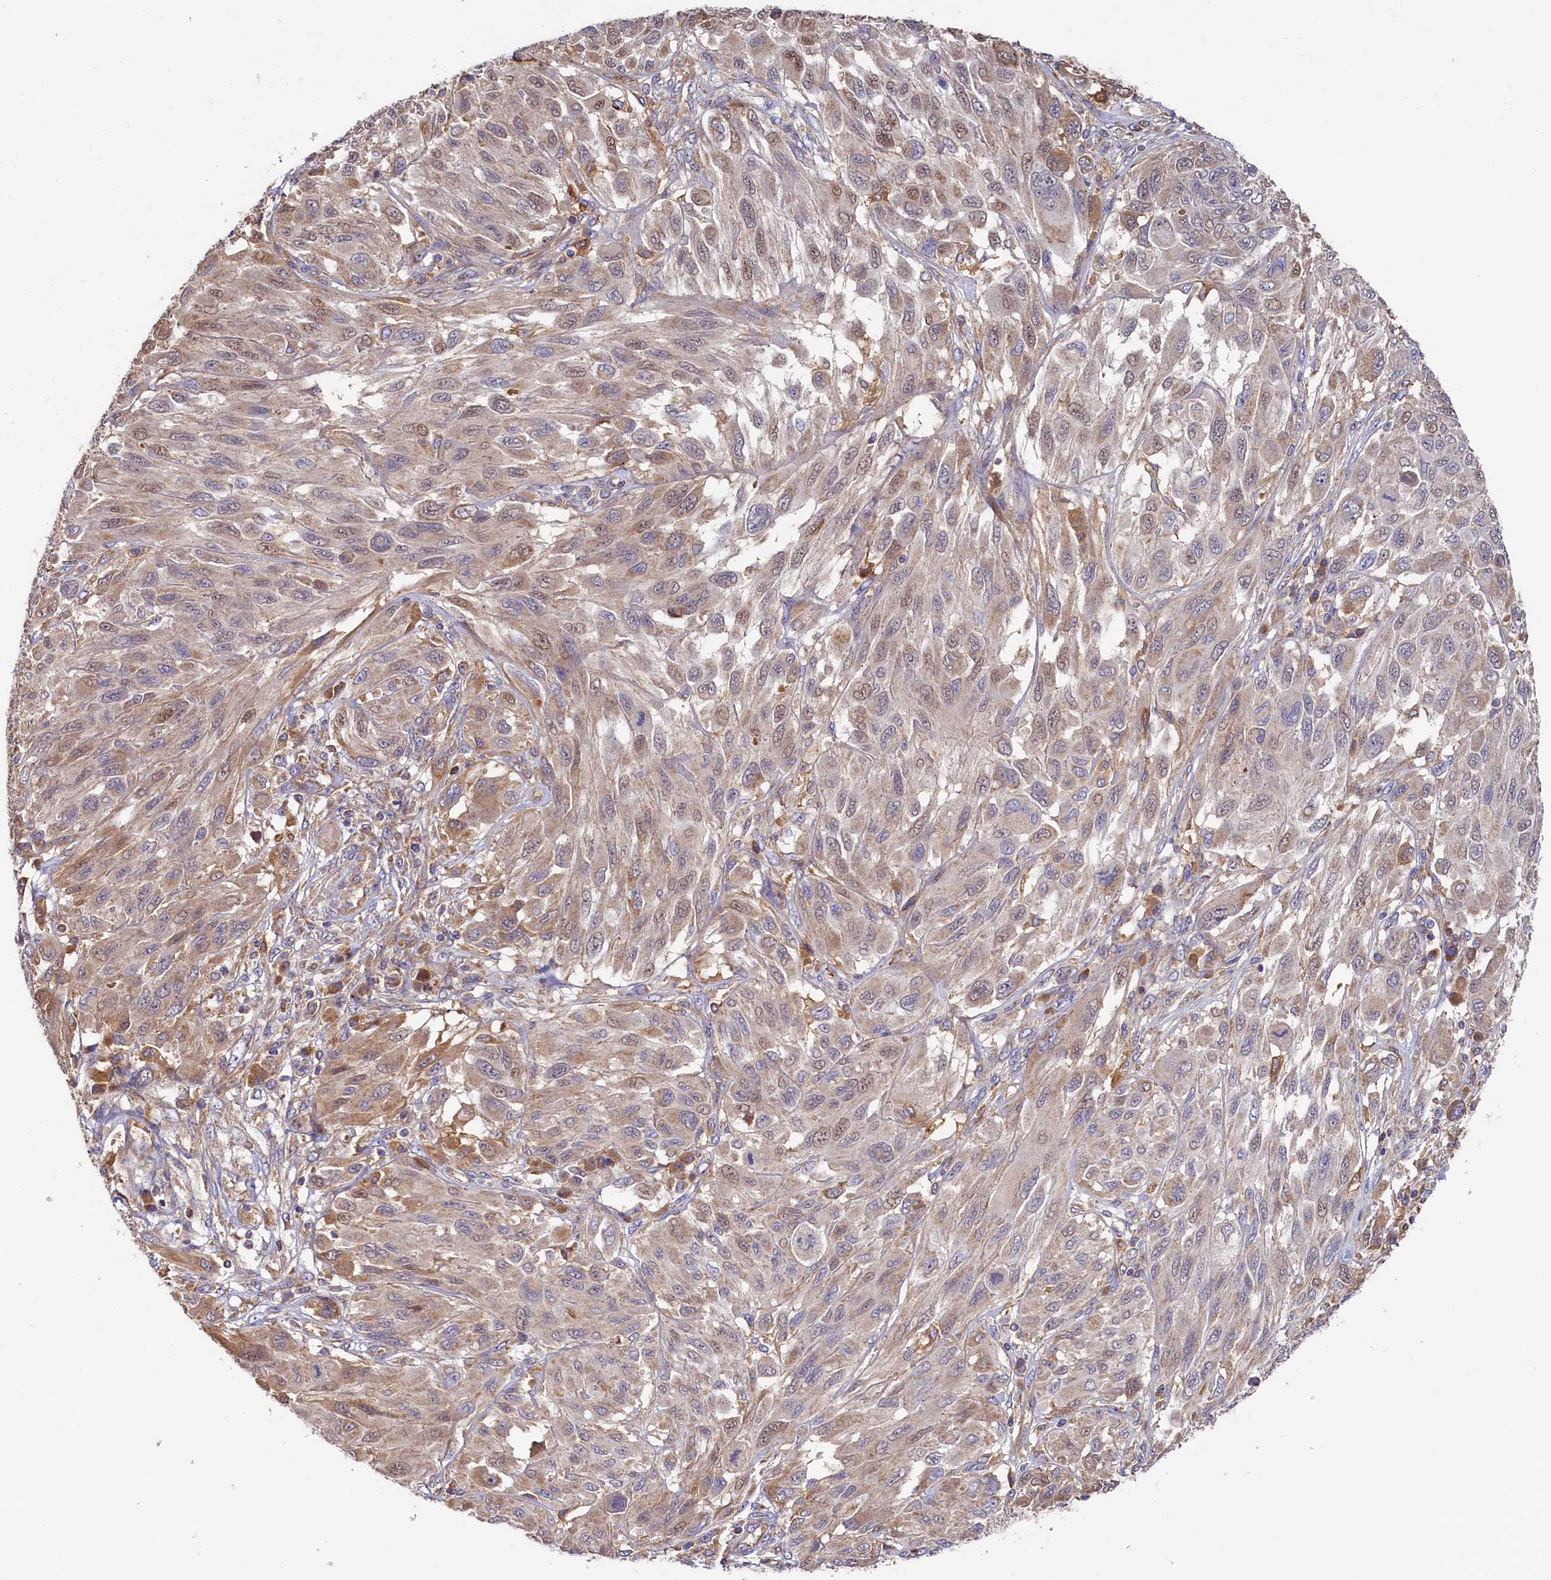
{"staining": {"intensity": "weak", "quantity": ">75%", "location": "cytoplasmic/membranous,nuclear"}, "tissue": "melanoma", "cell_type": "Tumor cells", "image_type": "cancer", "snomed": [{"axis": "morphology", "description": "Malignant melanoma, NOS"}, {"axis": "topography", "description": "Skin"}], "caption": "This photomicrograph demonstrates immunohistochemistry staining of human malignant melanoma, with low weak cytoplasmic/membranous and nuclear expression in approximately >75% of tumor cells.", "gene": "SEC31B", "patient": {"sex": "female", "age": 91}}